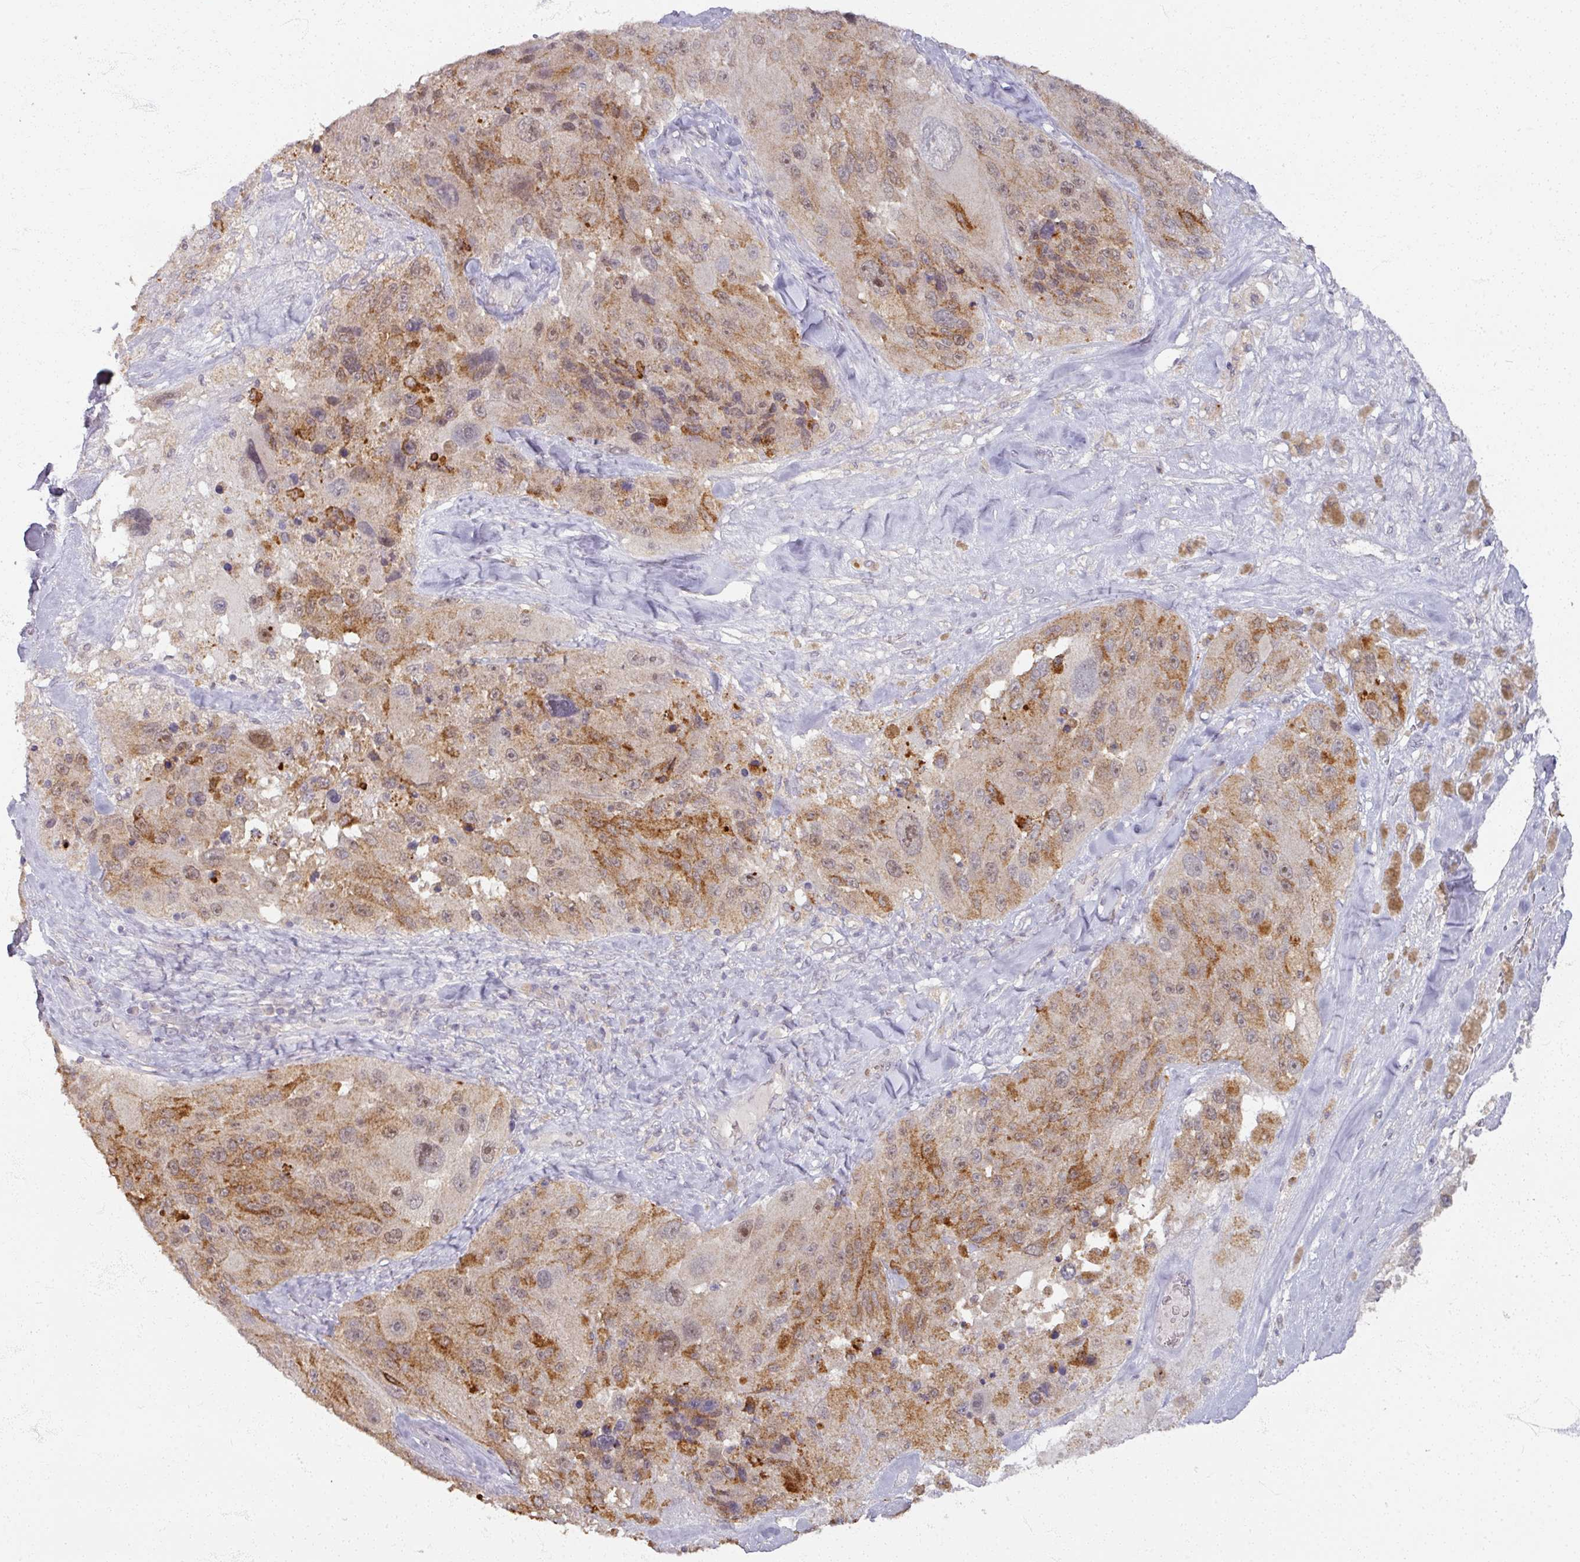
{"staining": {"intensity": "moderate", "quantity": "25%-75%", "location": "cytoplasmic/membranous"}, "tissue": "melanoma", "cell_type": "Tumor cells", "image_type": "cancer", "snomed": [{"axis": "morphology", "description": "Malignant melanoma, Metastatic site"}, {"axis": "topography", "description": "Lymph node"}], "caption": "Malignant melanoma (metastatic site) stained with IHC exhibits moderate cytoplasmic/membranous expression in approximately 25%-75% of tumor cells. (DAB (3,3'-diaminobenzidine) = brown stain, brightfield microscopy at high magnification).", "gene": "SOX11", "patient": {"sex": "male", "age": 62}}